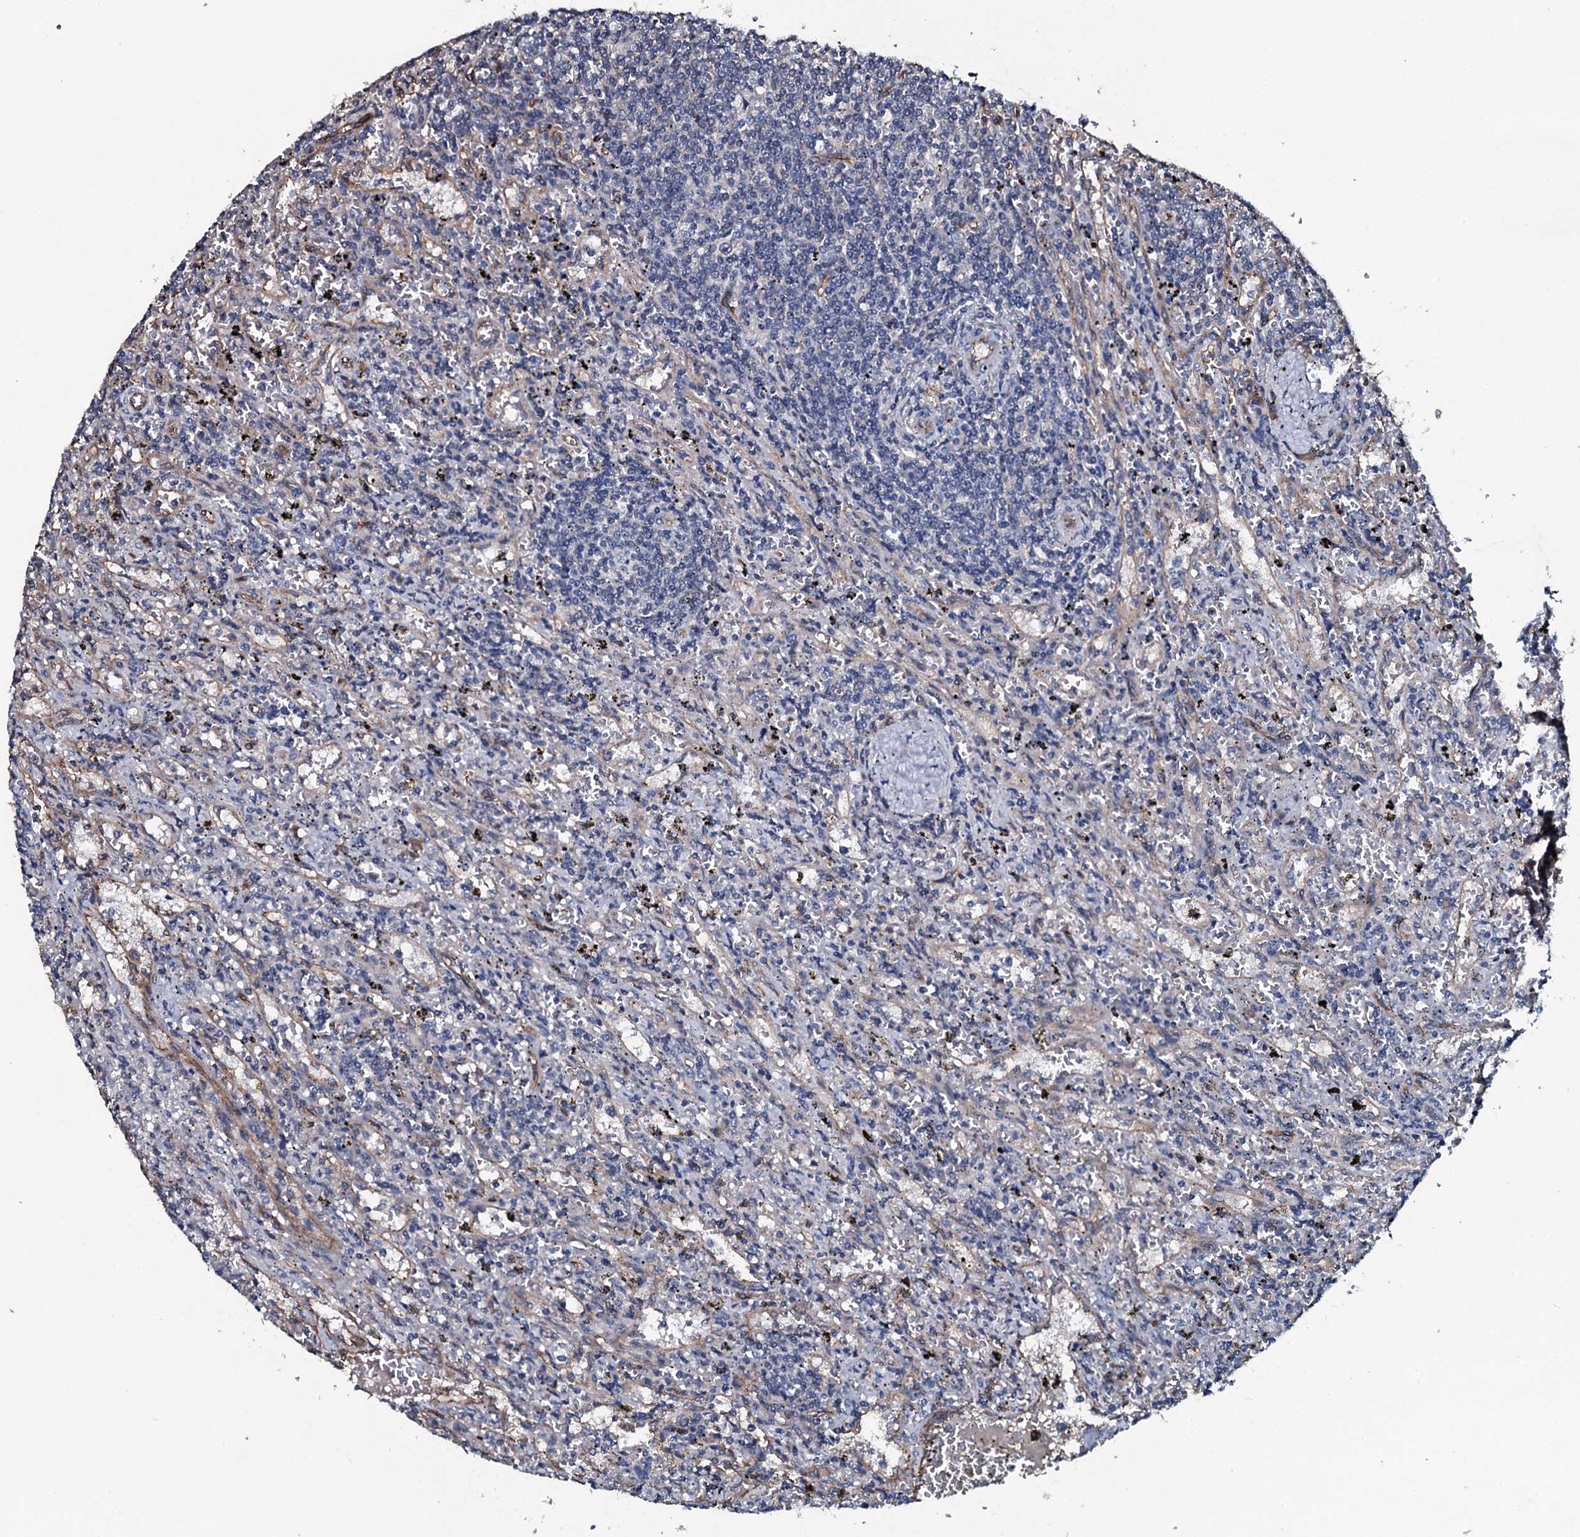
{"staining": {"intensity": "negative", "quantity": "none", "location": "none"}, "tissue": "lymphoma", "cell_type": "Tumor cells", "image_type": "cancer", "snomed": [{"axis": "morphology", "description": "Malignant lymphoma, non-Hodgkin's type, Low grade"}, {"axis": "topography", "description": "Spleen"}], "caption": "A photomicrograph of human low-grade malignant lymphoma, non-Hodgkin's type is negative for staining in tumor cells.", "gene": "DMAC2", "patient": {"sex": "male", "age": 76}}